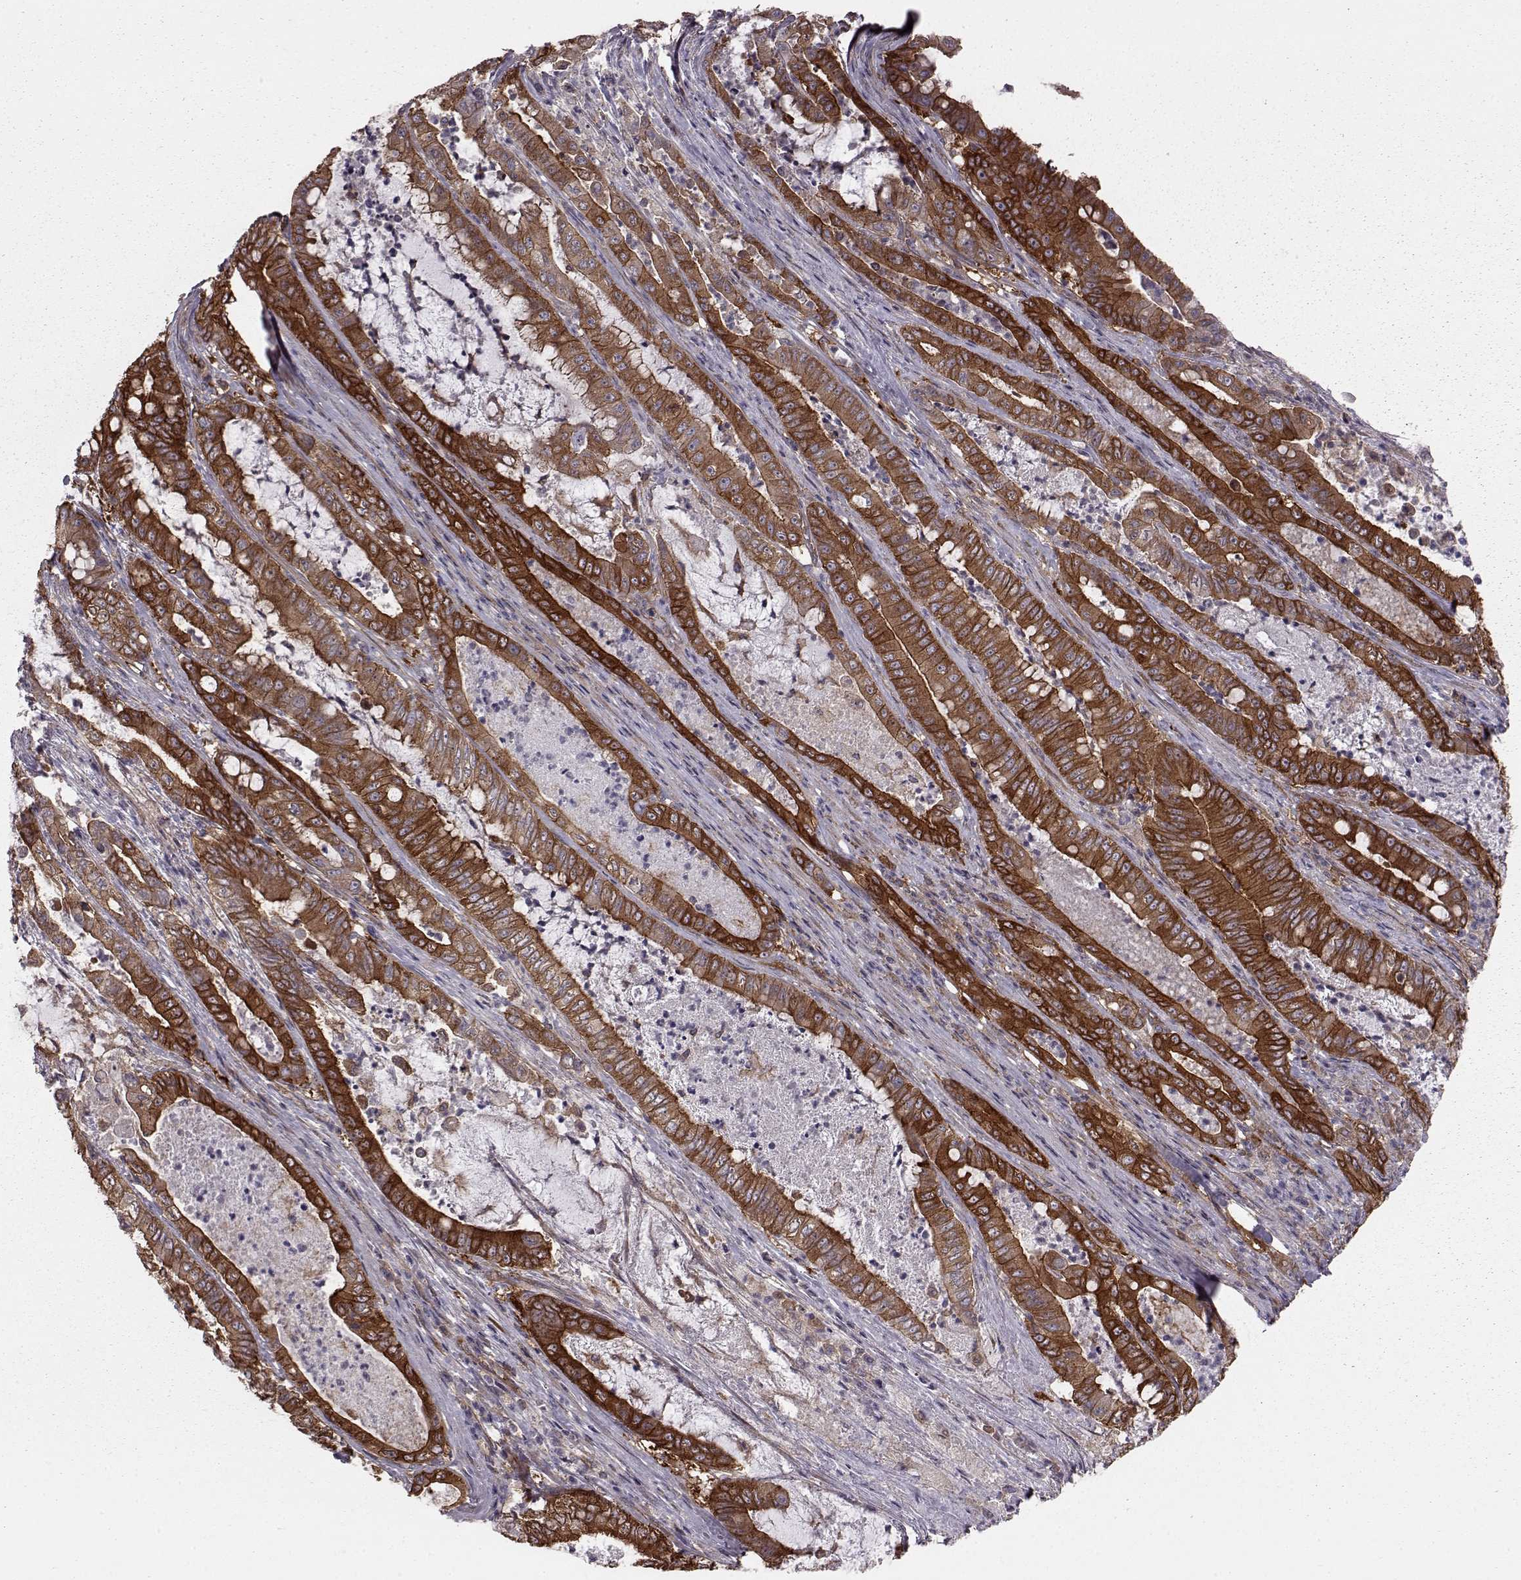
{"staining": {"intensity": "strong", "quantity": ">75%", "location": "cytoplasmic/membranous"}, "tissue": "pancreatic cancer", "cell_type": "Tumor cells", "image_type": "cancer", "snomed": [{"axis": "morphology", "description": "Adenocarcinoma, NOS"}, {"axis": "topography", "description": "Pancreas"}], "caption": "This is a micrograph of IHC staining of adenocarcinoma (pancreatic), which shows strong staining in the cytoplasmic/membranous of tumor cells.", "gene": "RABGAP1", "patient": {"sex": "male", "age": 71}}